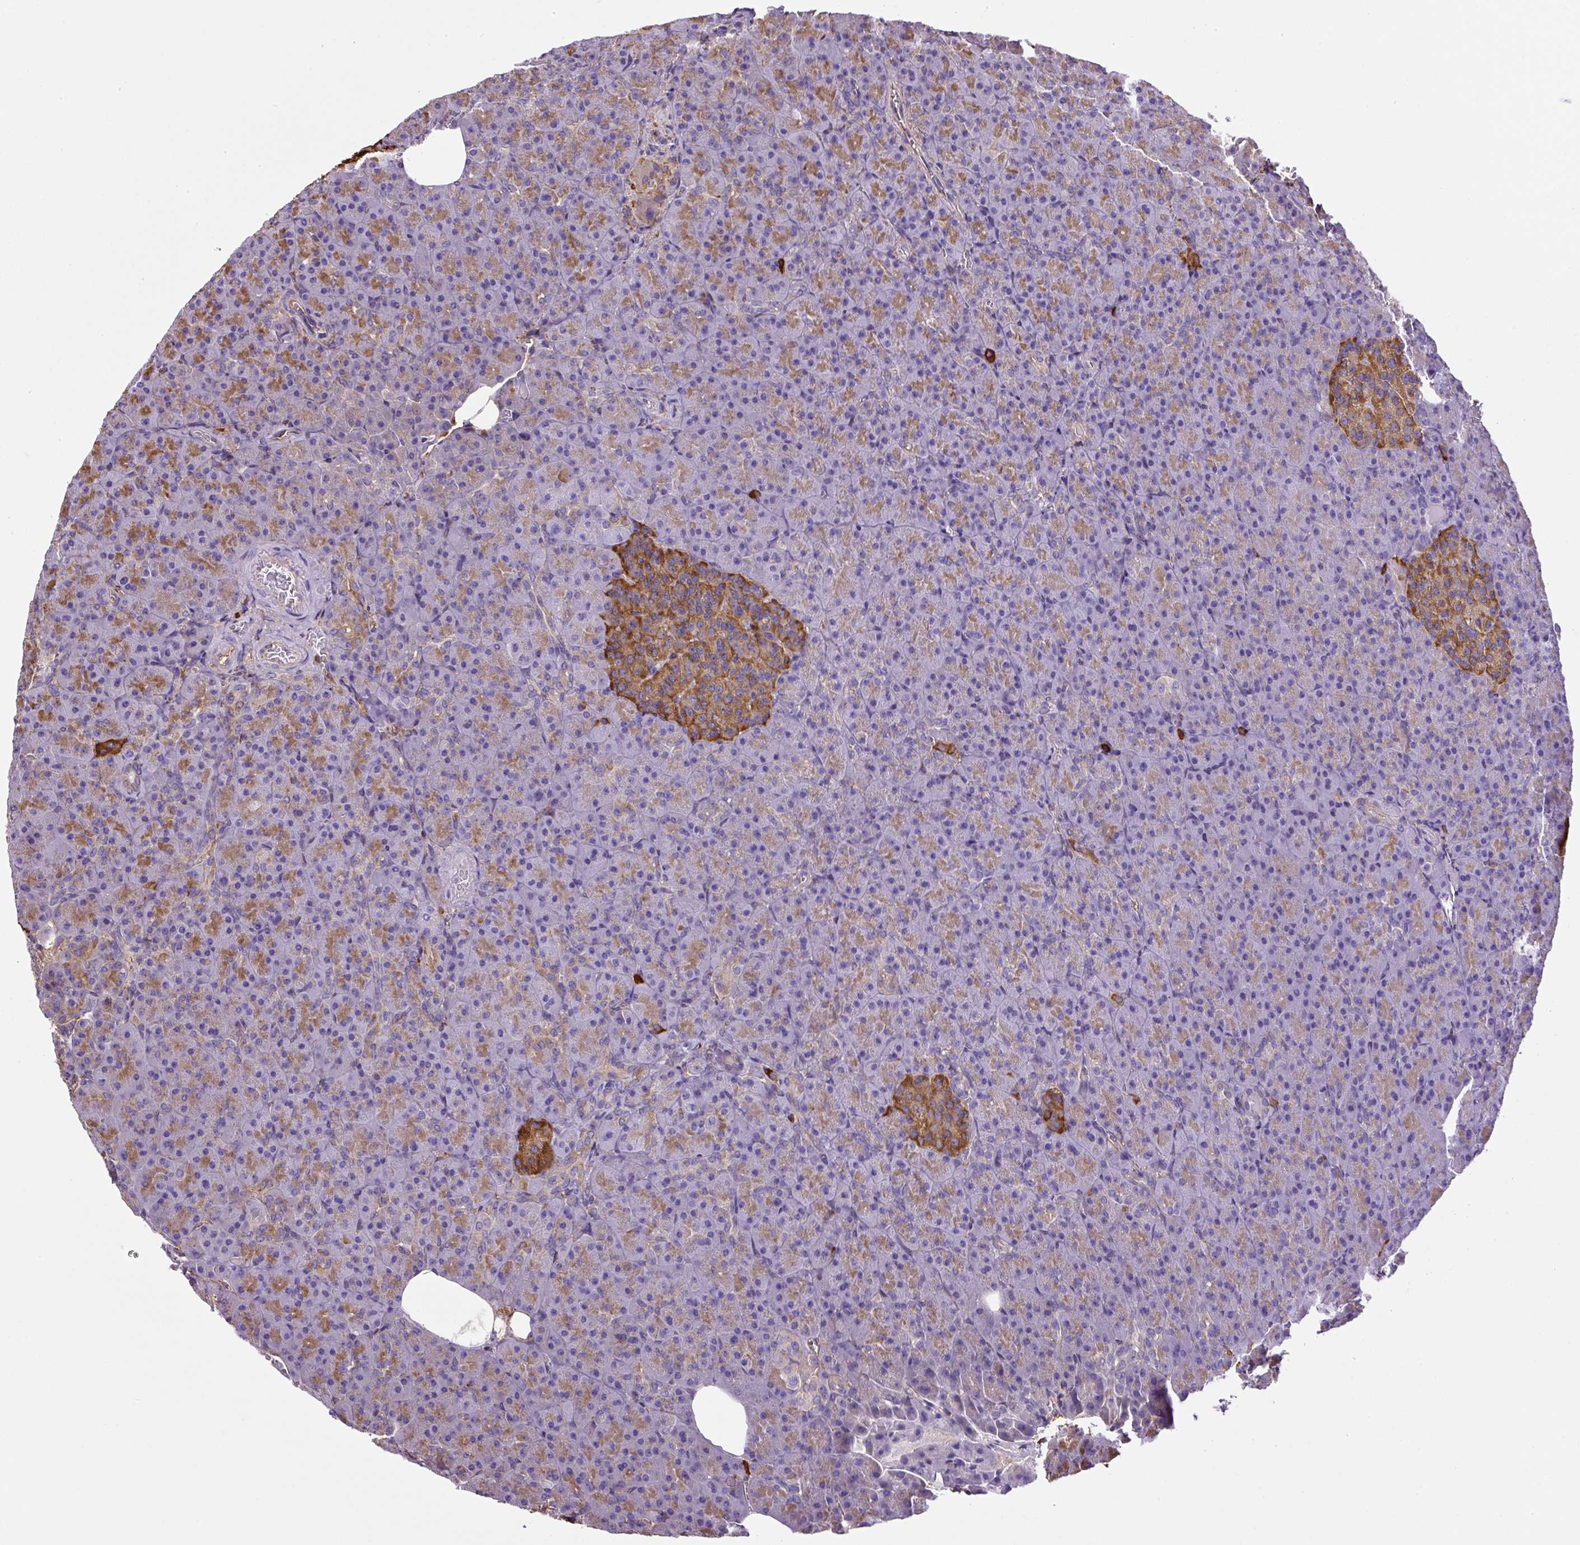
{"staining": {"intensity": "moderate", "quantity": "25%-75%", "location": "cytoplasmic/membranous"}, "tissue": "pancreas", "cell_type": "Exocrine glandular cells", "image_type": "normal", "snomed": [{"axis": "morphology", "description": "Normal tissue, NOS"}, {"axis": "topography", "description": "Pancreas"}], "caption": "Moderate cytoplasmic/membranous expression is identified in about 25%-75% of exocrine glandular cells in unremarkable pancreas.", "gene": "MAGEB5", "patient": {"sex": "female", "age": 74}}